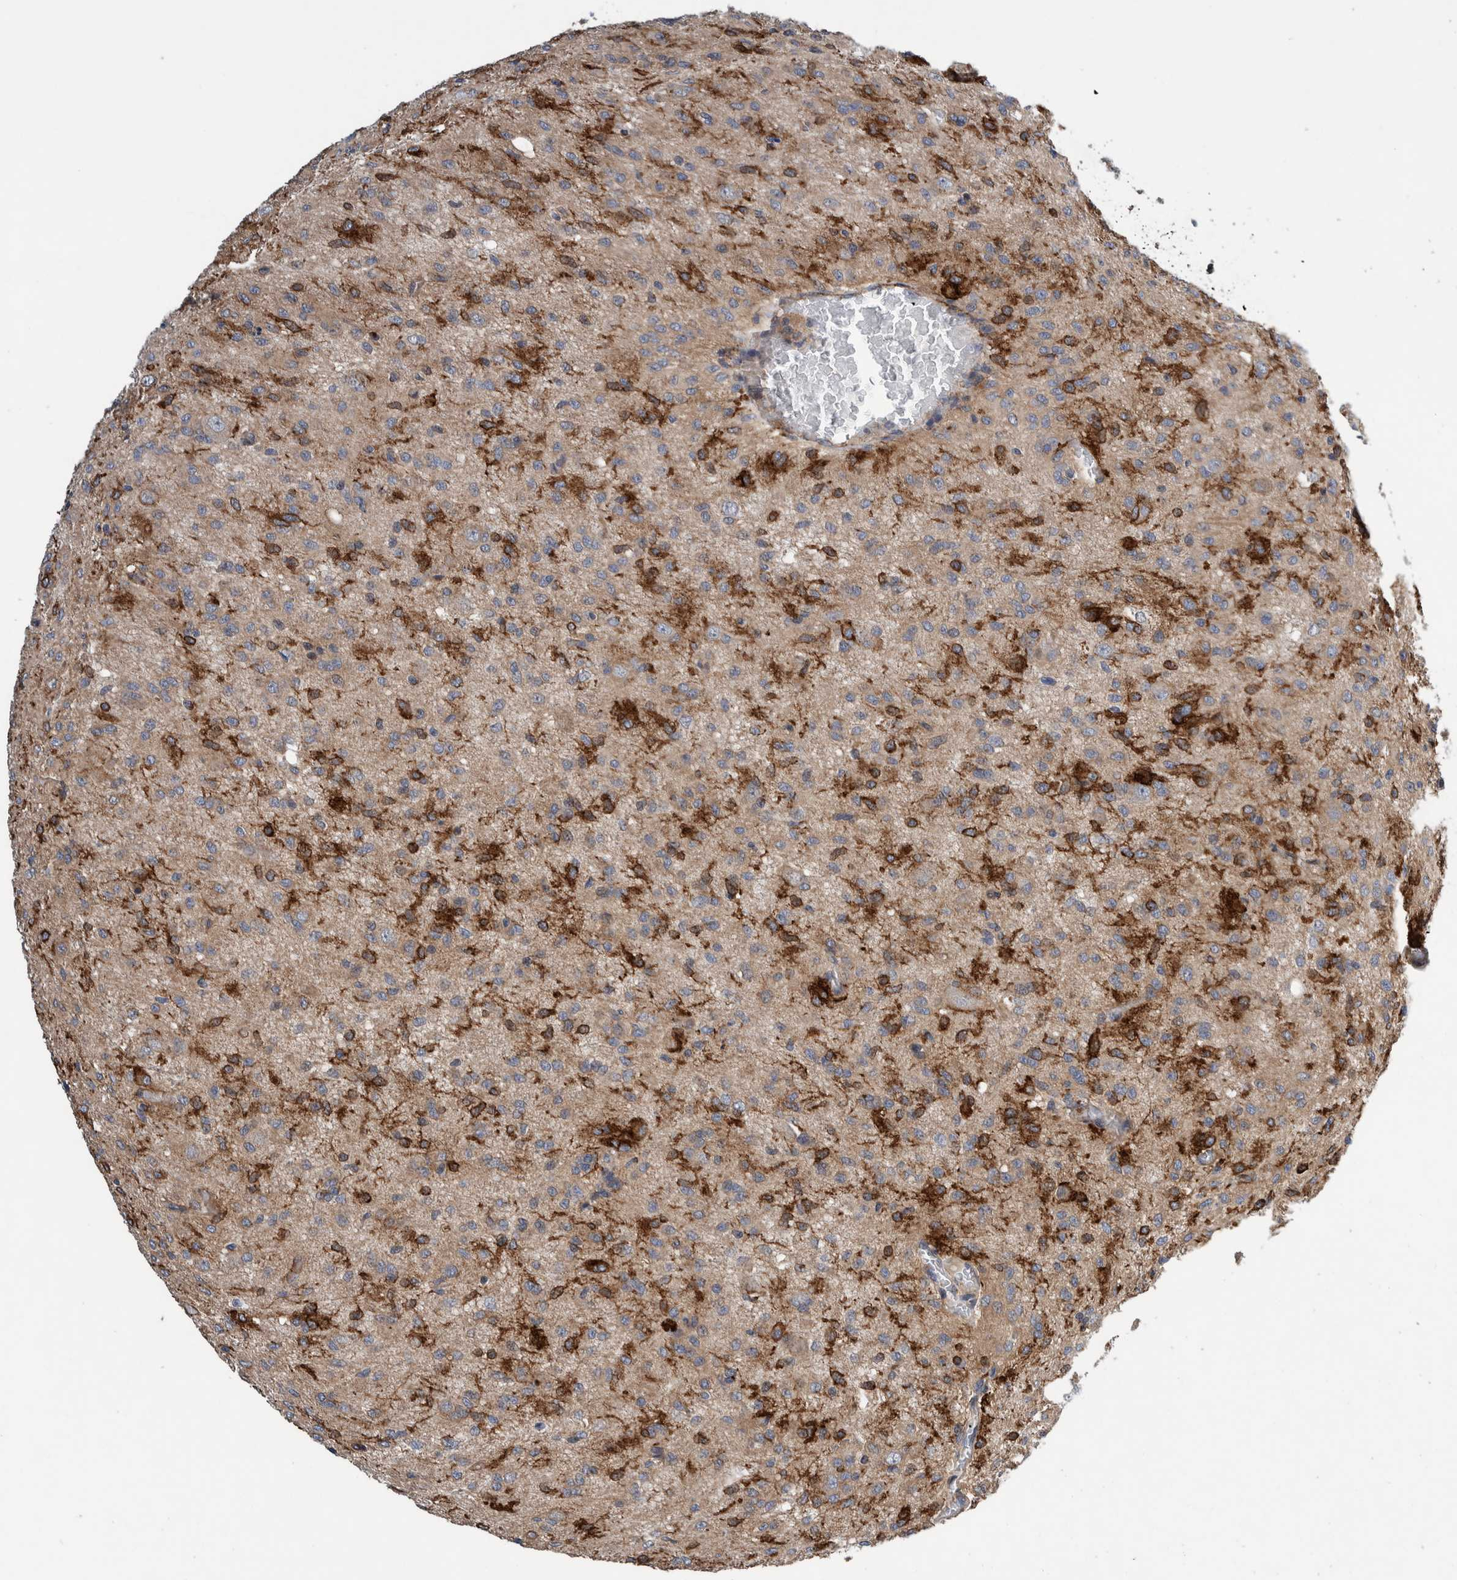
{"staining": {"intensity": "weak", "quantity": ">75%", "location": "cytoplasmic/membranous"}, "tissue": "glioma", "cell_type": "Tumor cells", "image_type": "cancer", "snomed": [{"axis": "morphology", "description": "Glioma, malignant, High grade"}, {"axis": "topography", "description": "Brain"}], "caption": "Protein expression by immunohistochemistry (IHC) demonstrates weak cytoplasmic/membranous expression in about >75% of tumor cells in malignant high-grade glioma.", "gene": "PIK3R6", "patient": {"sex": "female", "age": 59}}